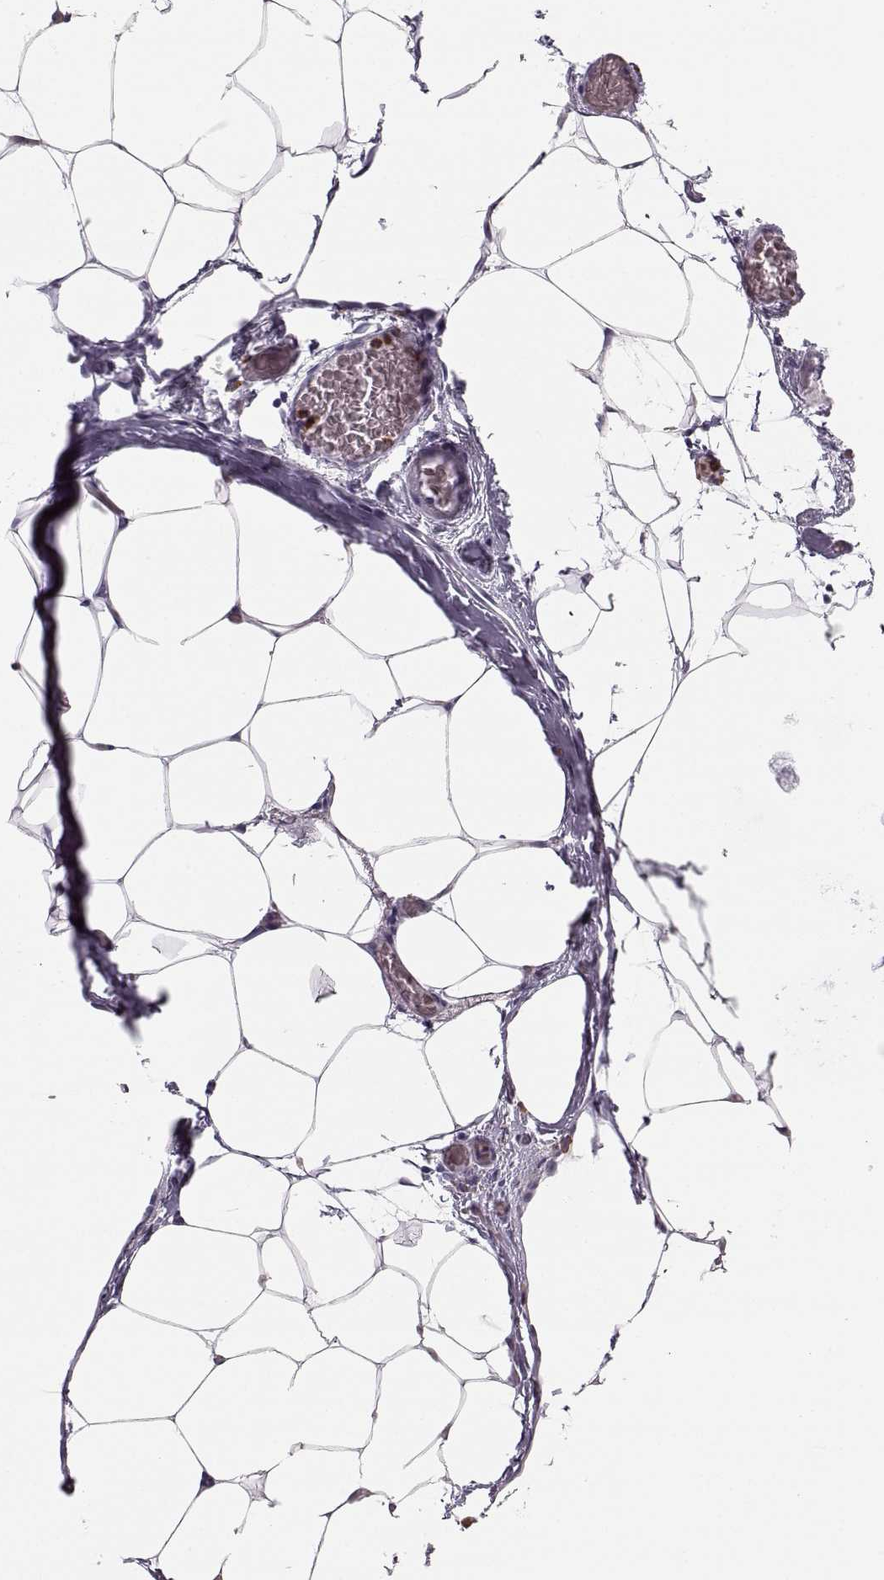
{"staining": {"intensity": "negative", "quantity": "none", "location": "none"}, "tissue": "adipose tissue", "cell_type": "Adipocytes", "image_type": "normal", "snomed": [{"axis": "morphology", "description": "Normal tissue, NOS"}, {"axis": "topography", "description": "Adipose tissue"}], "caption": "IHC of normal human adipose tissue displays no staining in adipocytes. Brightfield microscopy of immunohistochemistry stained with DAB (3,3'-diaminobenzidine) (brown) and hematoxylin (blue), captured at high magnification.", "gene": "MILR1", "patient": {"sex": "male", "age": 57}}